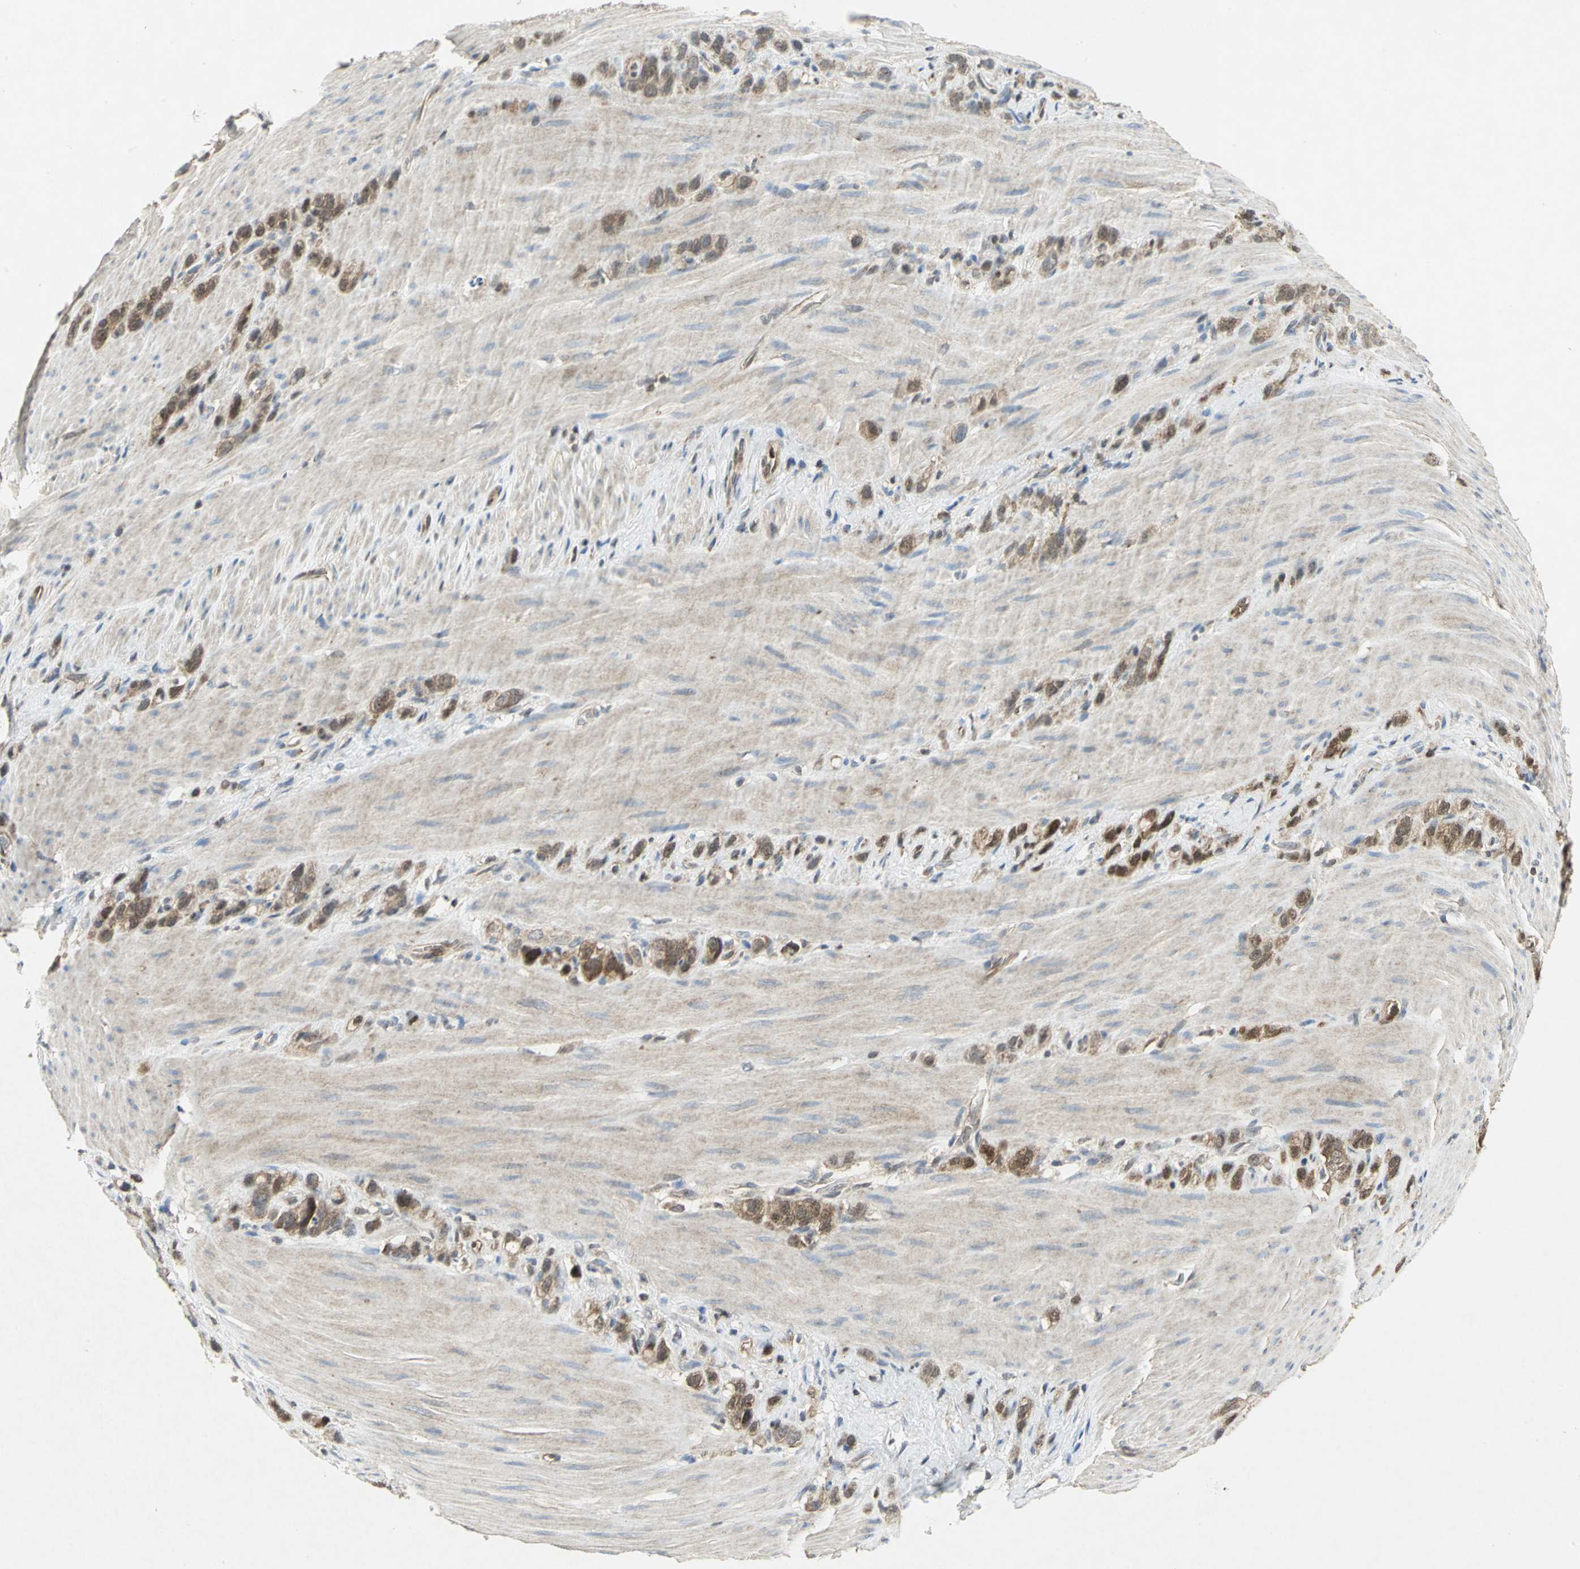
{"staining": {"intensity": "strong", "quantity": ">75%", "location": "cytoplasmic/membranous,nuclear"}, "tissue": "stomach cancer", "cell_type": "Tumor cells", "image_type": "cancer", "snomed": [{"axis": "morphology", "description": "Normal tissue, NOS"}, {"axis": "morphology", "description": "Adenocarcinoma, NOS"}, {"axis": "morphology", "description": "Adenocarcinoma, High grade"}, {"axis": "topography", "description": "Stomach, upper"}, {"axis": "topography", "description": "Stomach"}], "caption": "Adenocarcinoma (high-grade) (stomach) tissue reveals strong cytoplasmic/membranous and nuclear positivity in approximately >75% of tumor cells, visualized by immunohistochemistry.", "gene": "PPIA", "patient": {"sex": "female", "age": 65}}